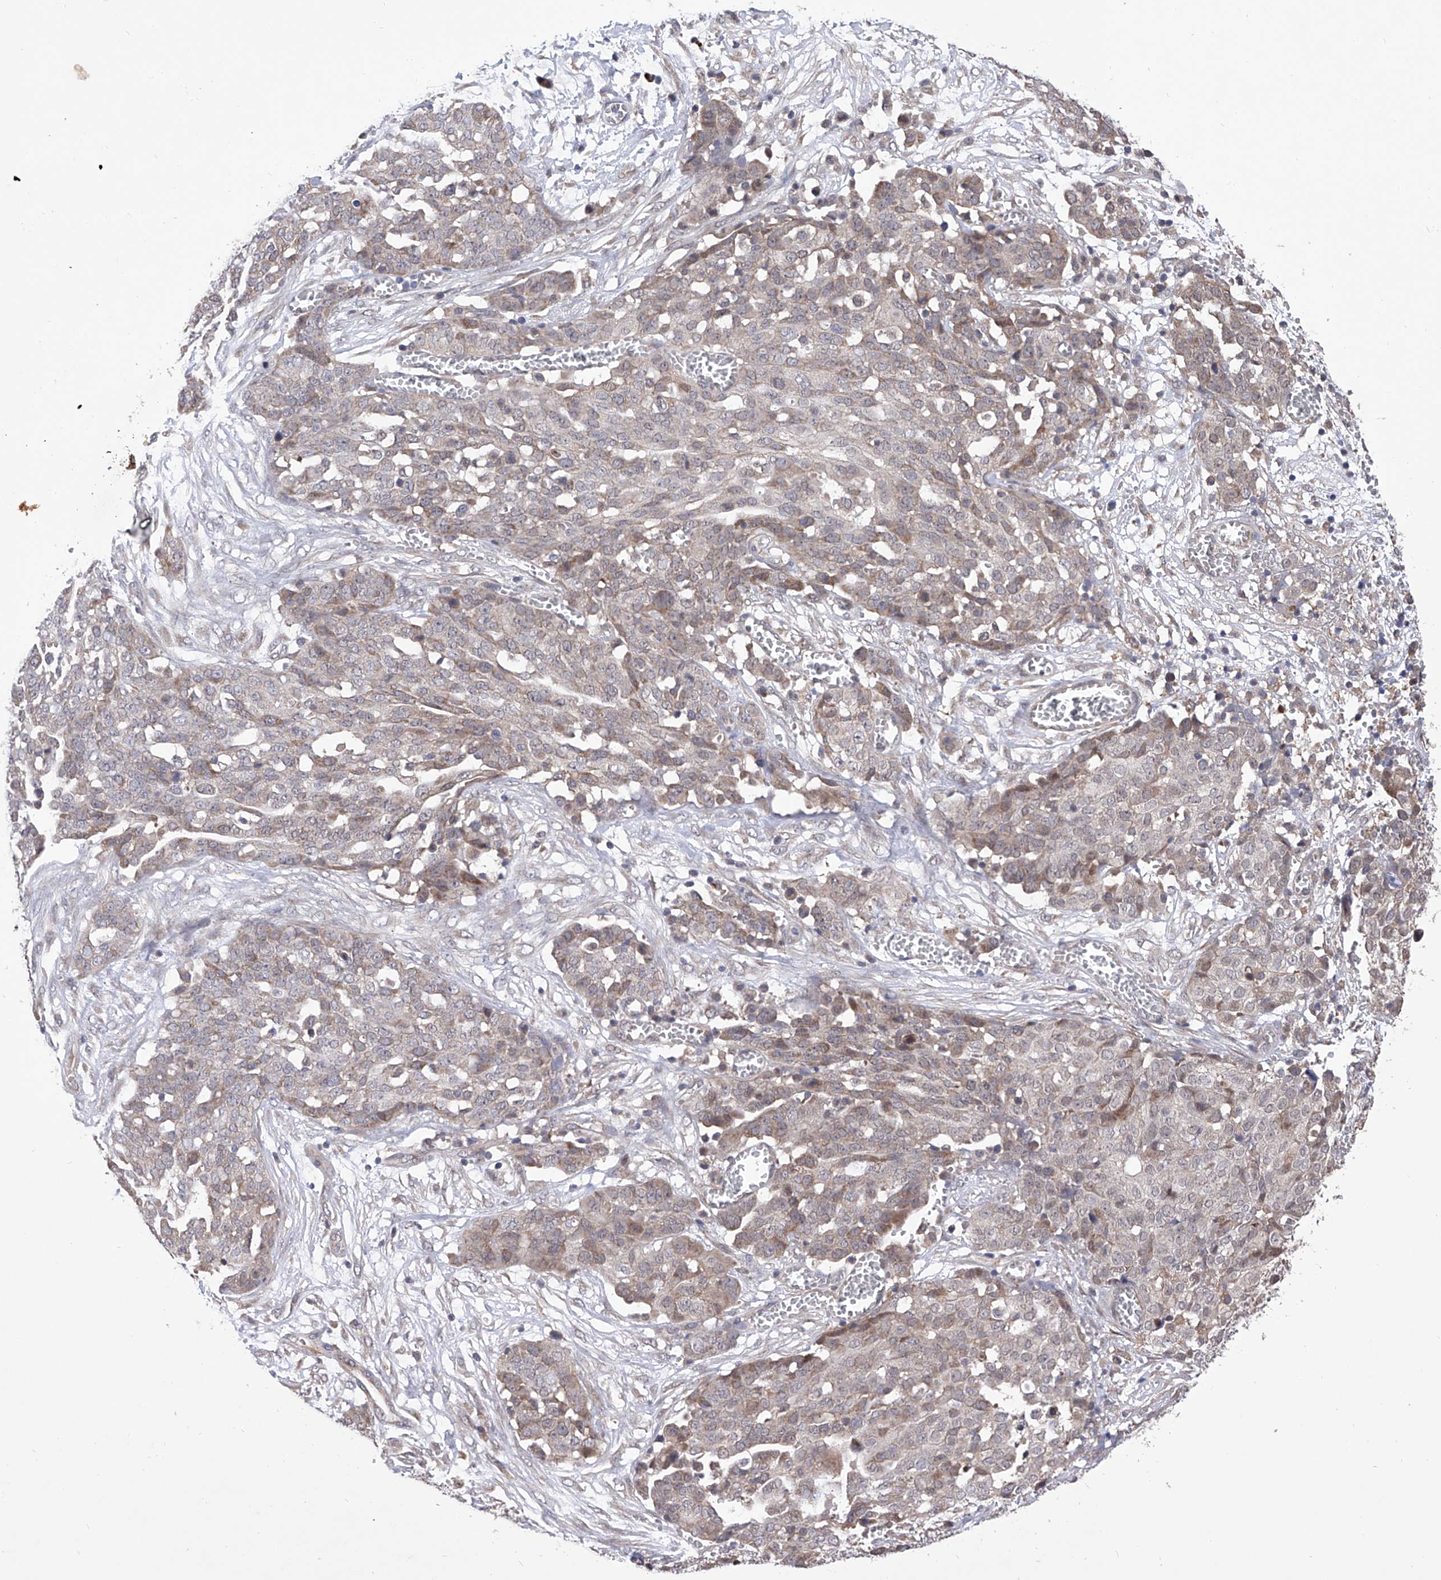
{"staining": {"intensity": "weak", "quantity": ">75%", "location": "cytoplasmic/membranous"}, "tissue": "ovarian cancer", "cell_type": "Tumor cells", "image_type": "cancer", "snomed": [{"axis": "morphology", "description": "Cystadenocarcinoma, serous, NOS"}, {"axis": "topography", "description": "Soft tissue"}, {"axis": "topography", "description": "Ovary"}], "caption": "Ovarian cancer (serous cystadenocarcinoma) was stained to show a protein in brown. There is low levels of weak cytoplasmic/membranous positivity in approximately >75% of tumor cells.", "gene": "USP45", "patient": {"sex": "female", "age": 57}}